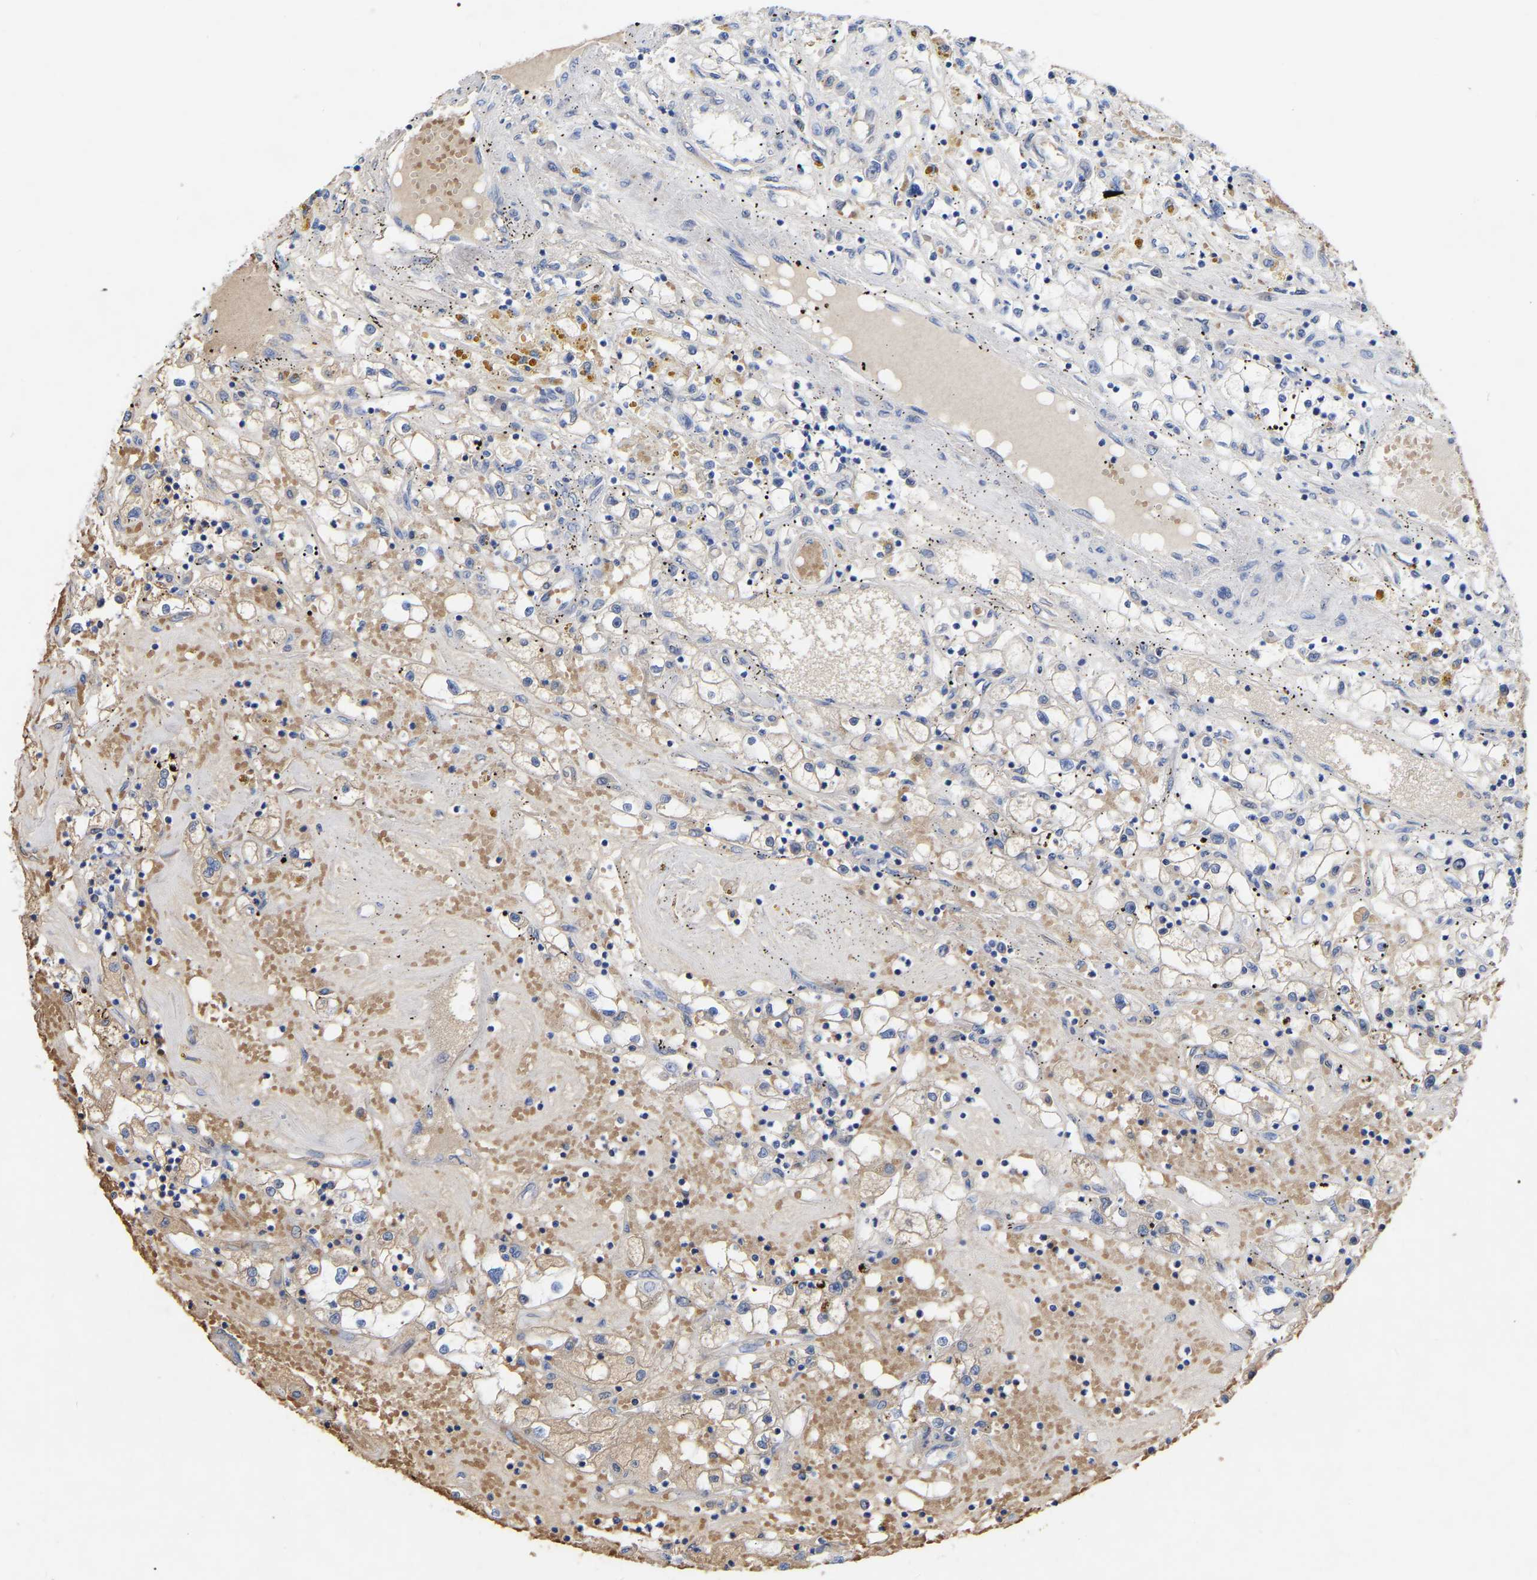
{"staining": {"intensity": "weak", "quantity": "<25%", "location": "cytoplasmic/membranous"}, "tissue": "renal cancer", "cell_type": "Tumor cells", "image_type": "cancer", "snomed": [{"axis": "morphology", "description": "Adenocarcinoma, NOS"}, {"axis": "topography", "description": "Kidney"}], "caption": "An immunohistochemistry (IHC) photomicrograph of renal cancer is shown. There is no staining in tumor cells of renal cancer.", "gene": "GDF3", "patient": {"sex": "male", "age": 56}}